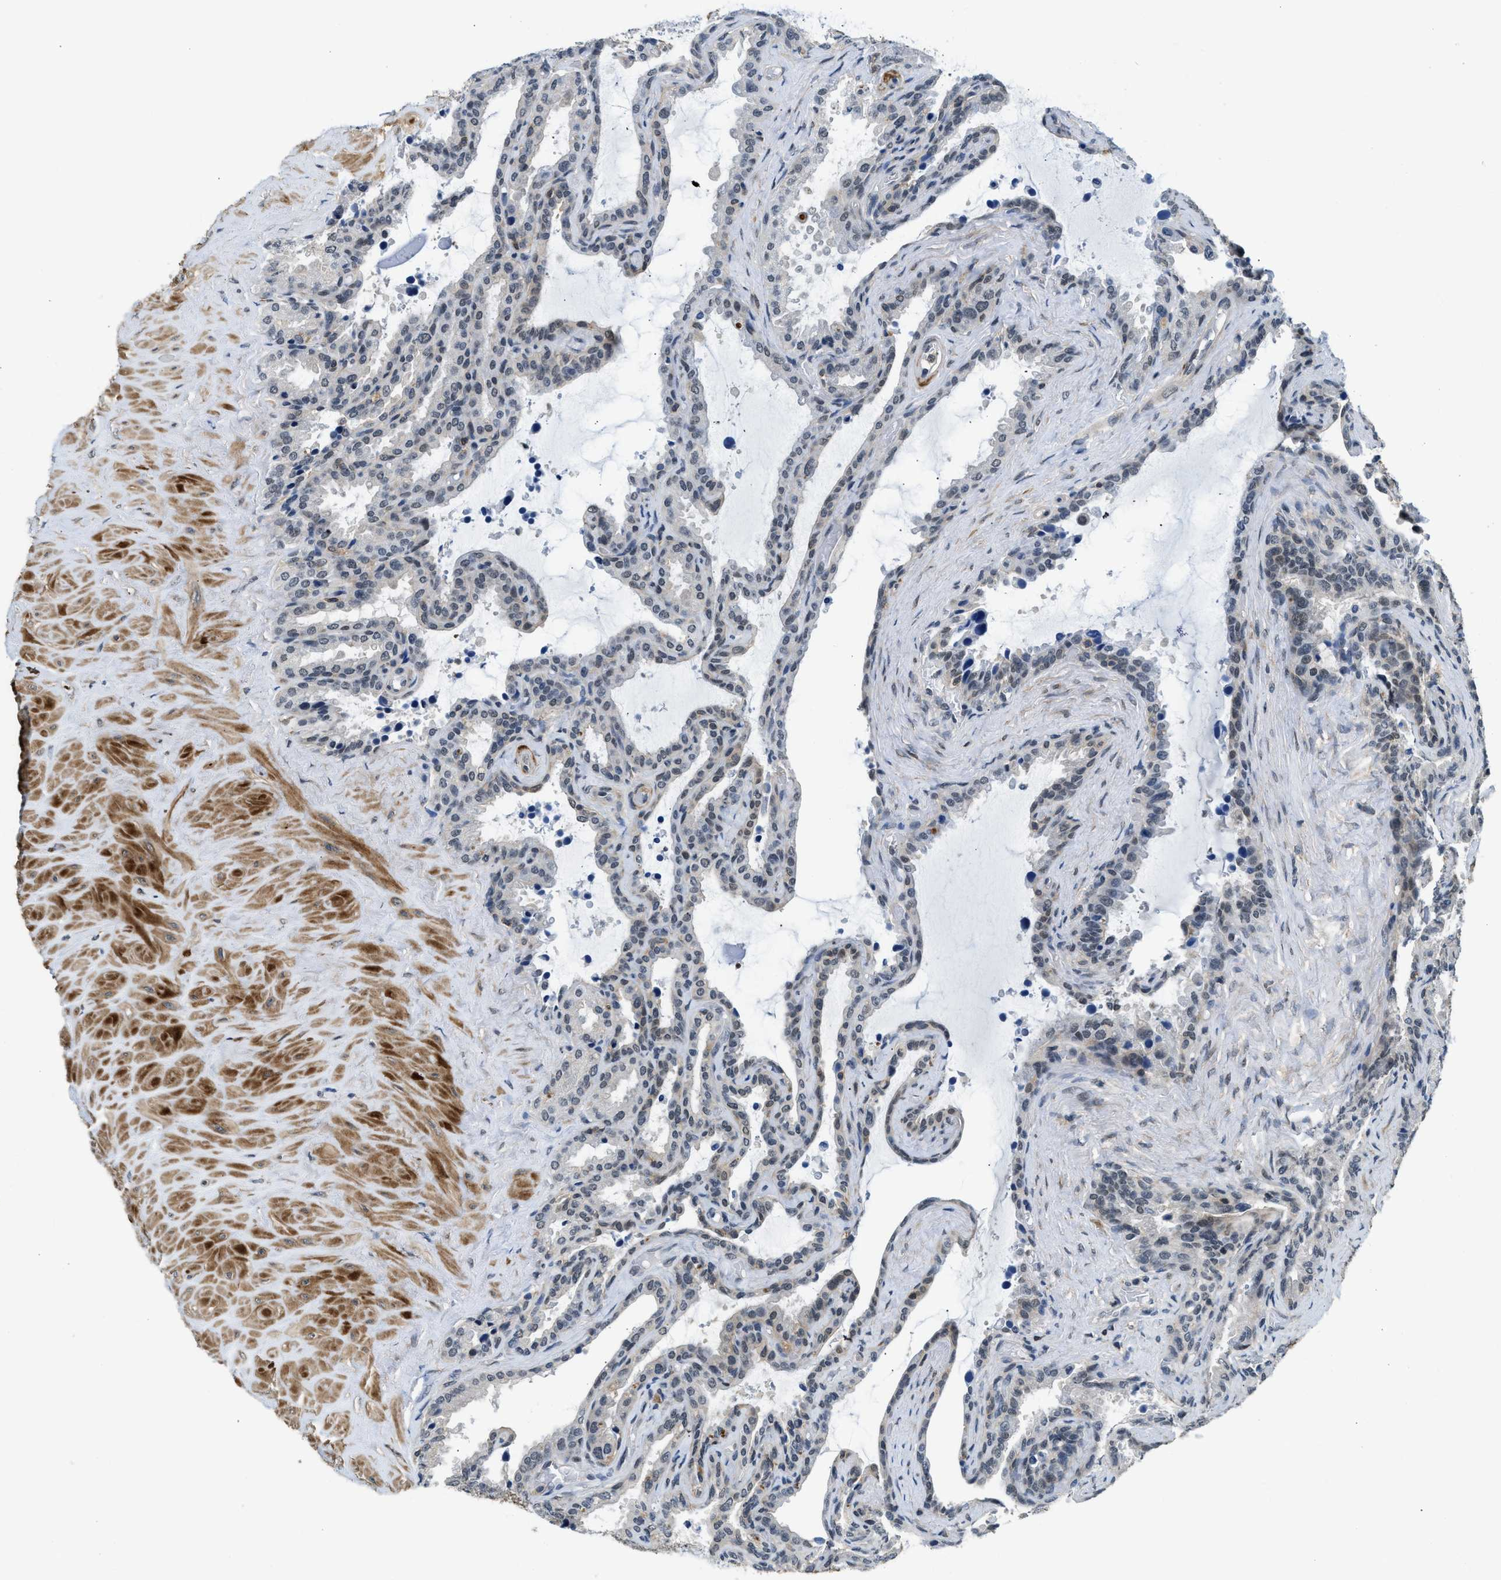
{"staining": {"intensity": "weak", "quantity": "<25%", "location": "nuclear"}, "tissue": "seminal vesicle", "cell_type": "Glandular cells", "image_type": "normal", "snomed": [{"axis": "morphology", "description": "Normal tissue, NOS"}, {"axis": "topography", "description": "Seminal veicle"}], "caption": "Seminal vesicle was stained to show a protein in brown. There is no significant positivity in glandular cells. (DAB (3,3'-diaminobenzidine) IHC visualized using brightfield microscopy, high magnification).", "gene": "MTMR1", "patient": {"sex": "male", "age": 46}}